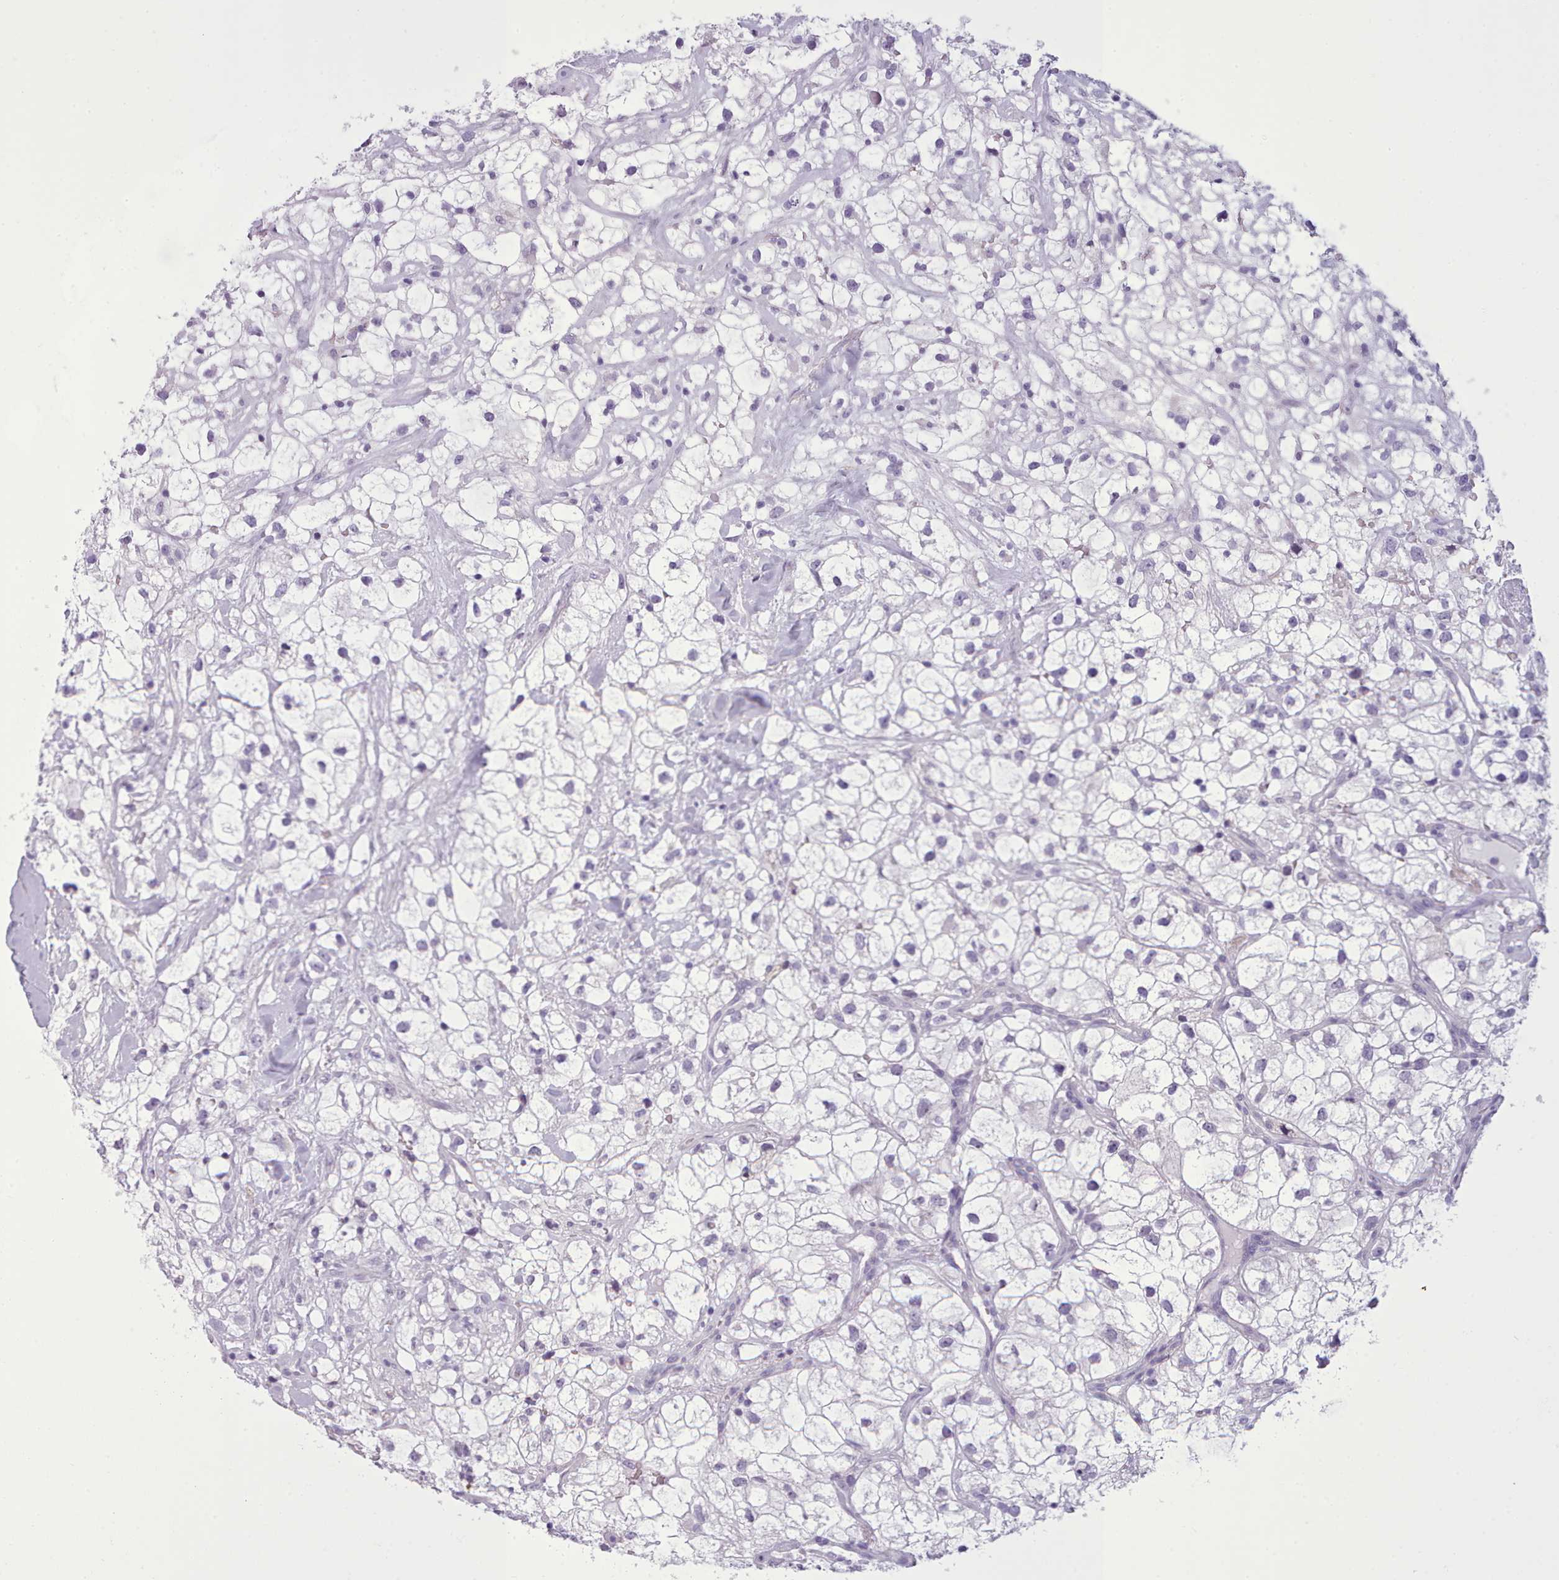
{"staining": {"intensity": "negative", "quantity": "none", "location": "none"}, "tissue": "renal cancer", "cell_type": "Tumor cells", "image_type": "cancer", "snomed": [{"axis": "morphology", "description": "Adenocarcinoma, NOS"}, {"axis": "topography", "description": "Kidney"}], "caption": "The histopathology image demonstrates no staining of tumor cells in renal cancer.", "gene": "FBXO48", "patient": {"sex": "male", "age": 59}}